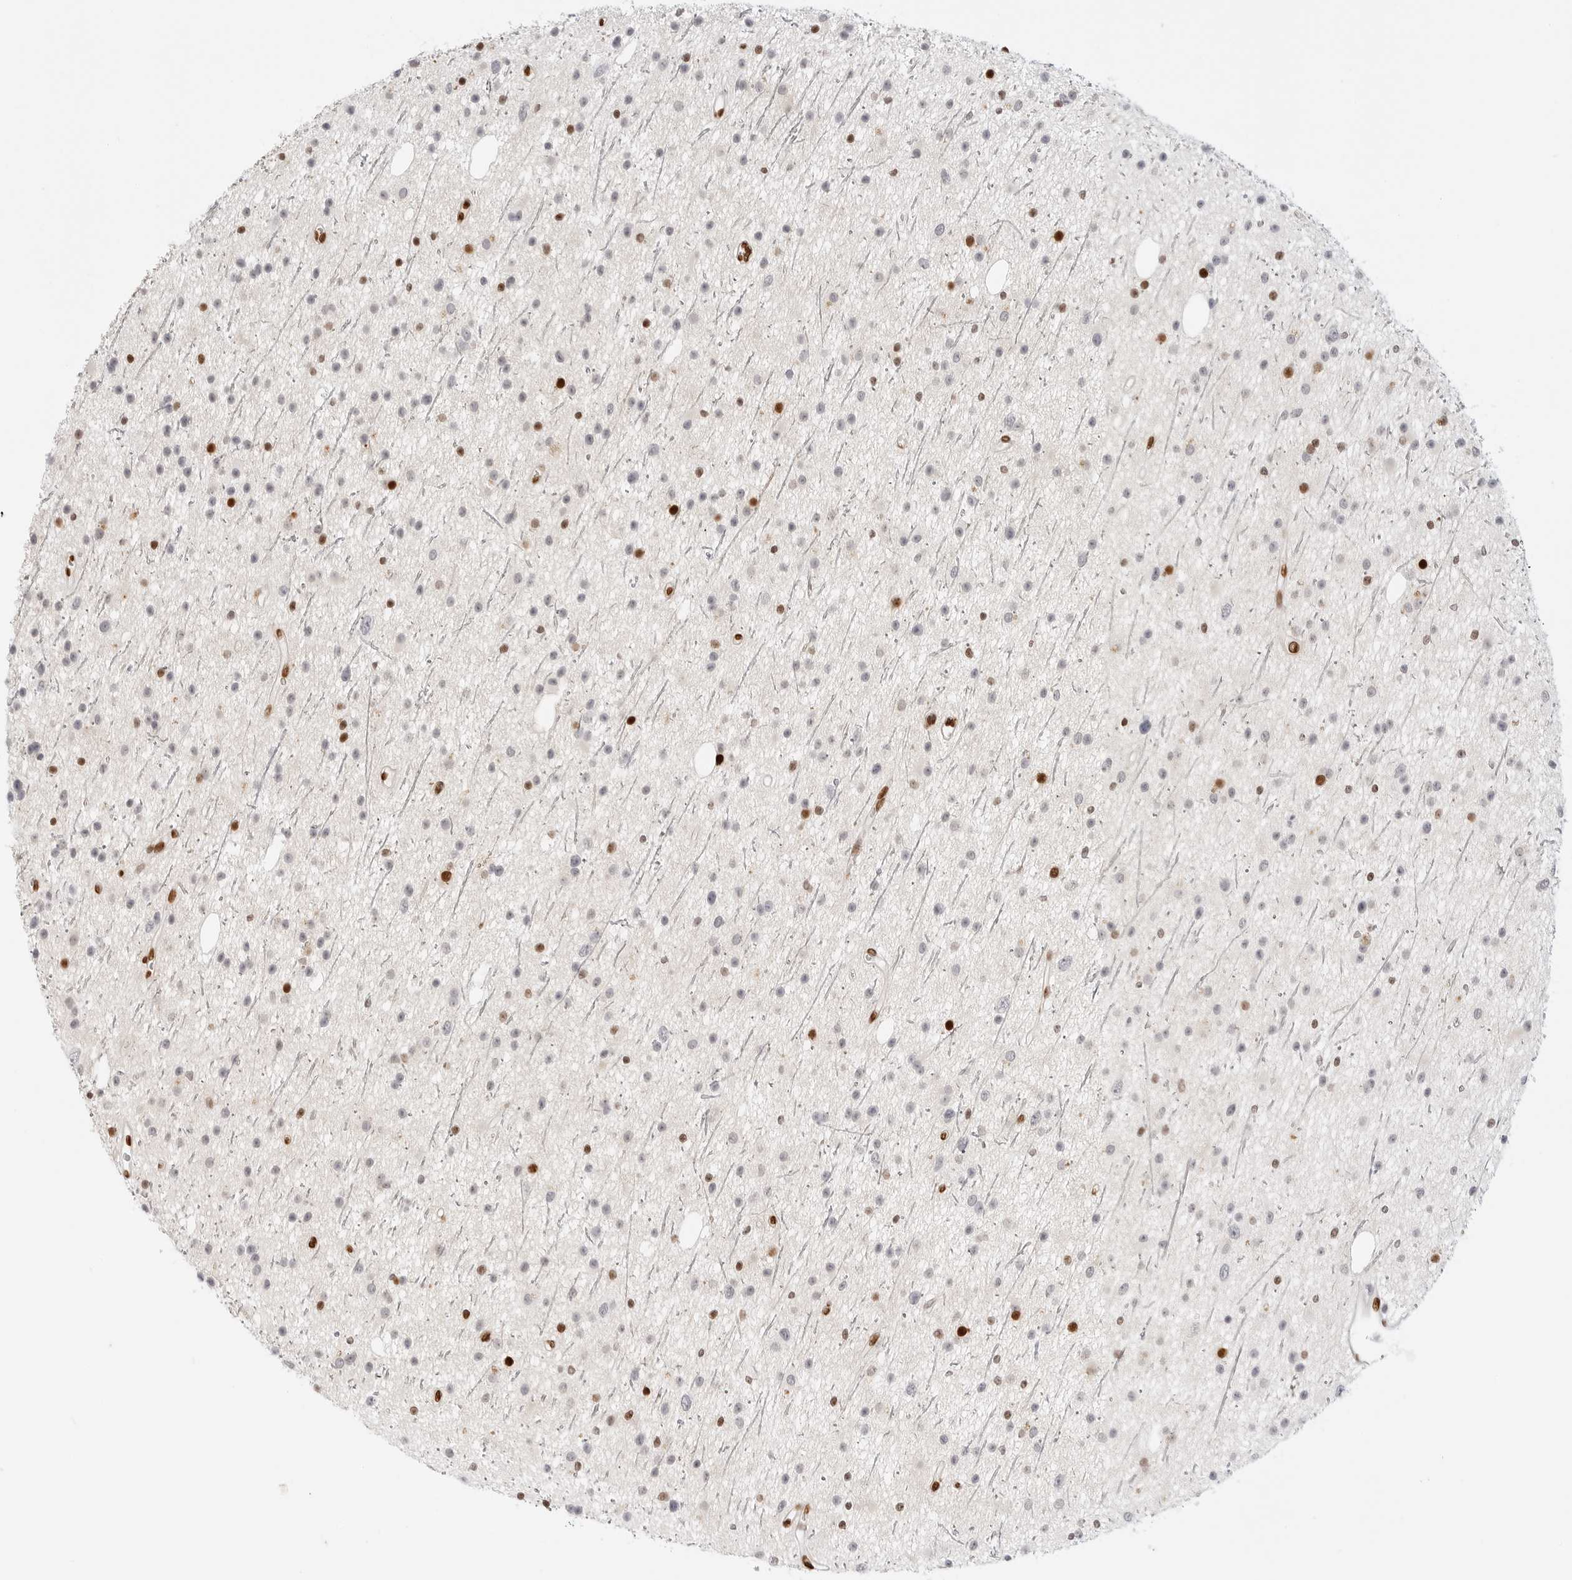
{"staining": {"intensity": "negative", "quantity": "none", "location": "none"}, "tissue": "glioma", "cell_type": "Tumor cells", "image_type": "cancer", "snomed": [{"axis": "morphology", "description": "Glioma, malignant, Low grade"}, {"axis": "topography", "description": "Cerebral cortex"}], "caption": "Immunohistochemistry (IHC) image of human malignant low-grade glioma stained for a protein (brown), which demonstrates no staining in tumor cells. (IHC, brightfield microscopy, high magnification).", "gene": "SPIDR", "patient": {"sex": "female", "age": 39}}